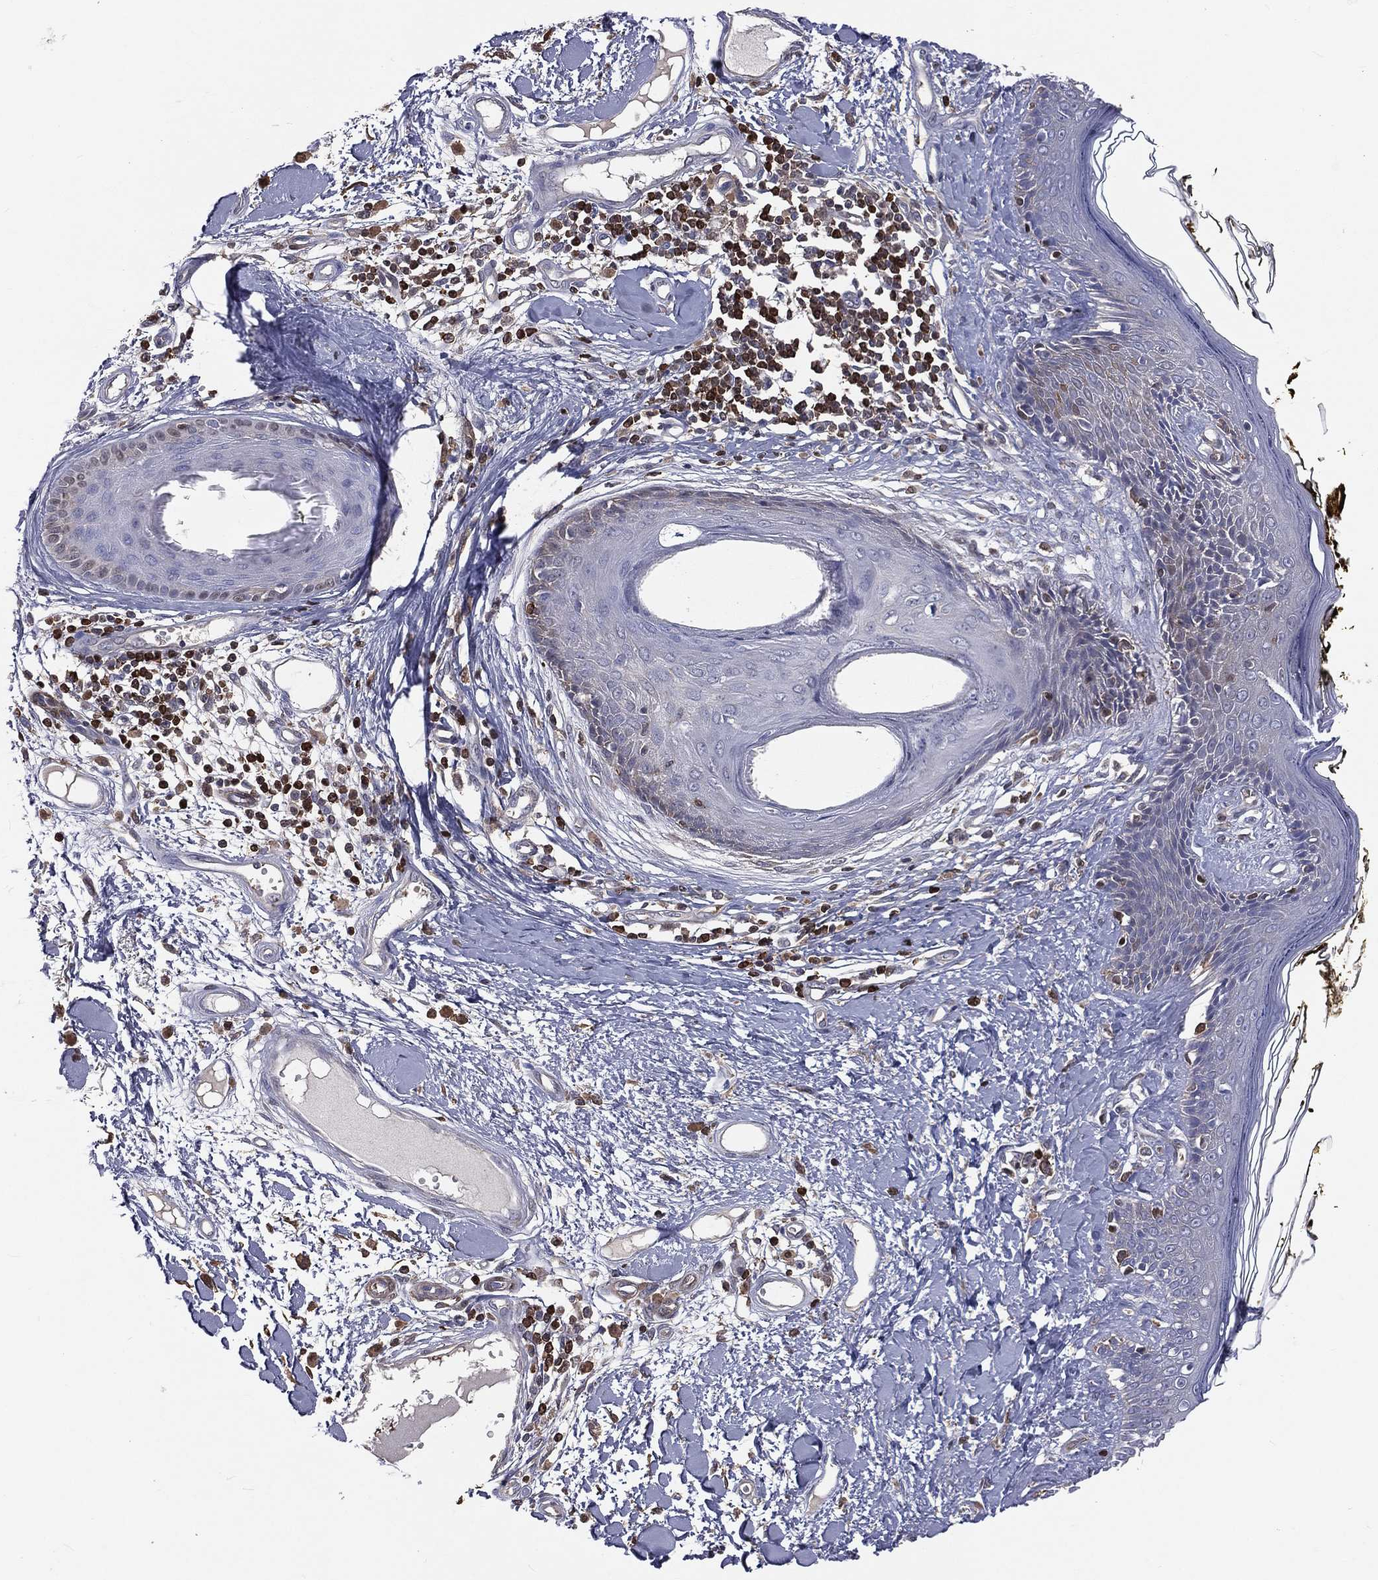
{"staining": {"intensity": "negative", "quantity": "none", "location": "none"}, "tissue": "skin", "cell_type": "Fibroblasts", "image_type": "normal", "snomed": [{"axis": "morphology", "description": "Normal tissue, NOS"}, {"axis": "topography", "description": "Skin"}], "caption": "This histopathology image is of unremarkable skin stained with IHC to label a protein in brown with the nuclei are counter-stained blue. There is no positivity in fibroblasts.", "gene": "TBC1D2", "patient": {"sex": "male", "age": 76}}